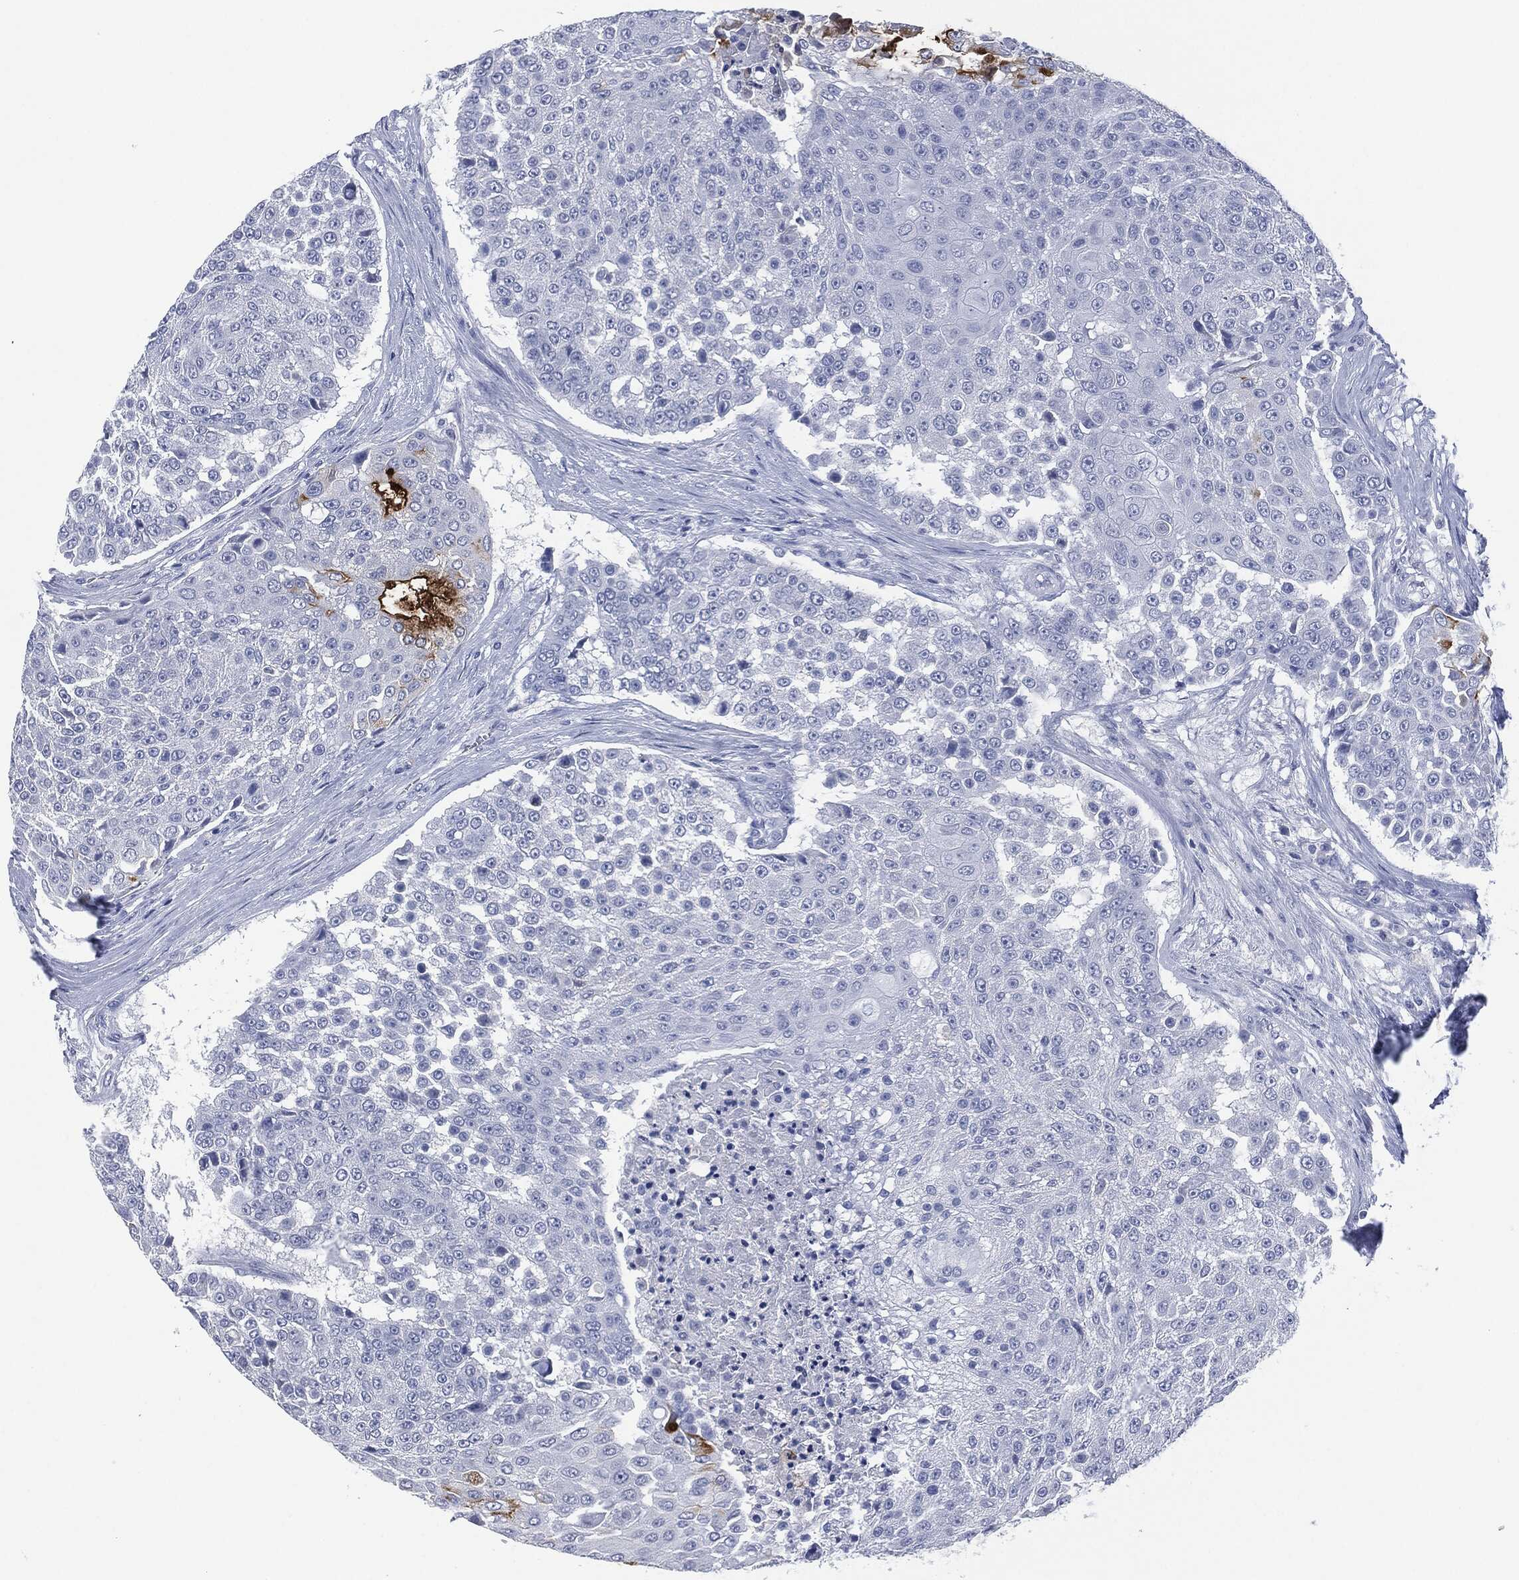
{"staining": {"intensity": "negative", "quantity": "none", "location": "none"}, "tissue": "urothelial cancer", "cell_type": "Tumor cells", "image_type": "cancer", "snomed": [{"axis": "morphology", "description": "Urothelial carcinoma, High grade"}, {"axis": "topography", "description": "Urinary bladder"}], "caption": "Urothelial cancer stained for a protein using immunohistochemistry reveals no expression tumor cells.", "gene": "MUC16", "patient": {"sex": "female", "age": 63}}